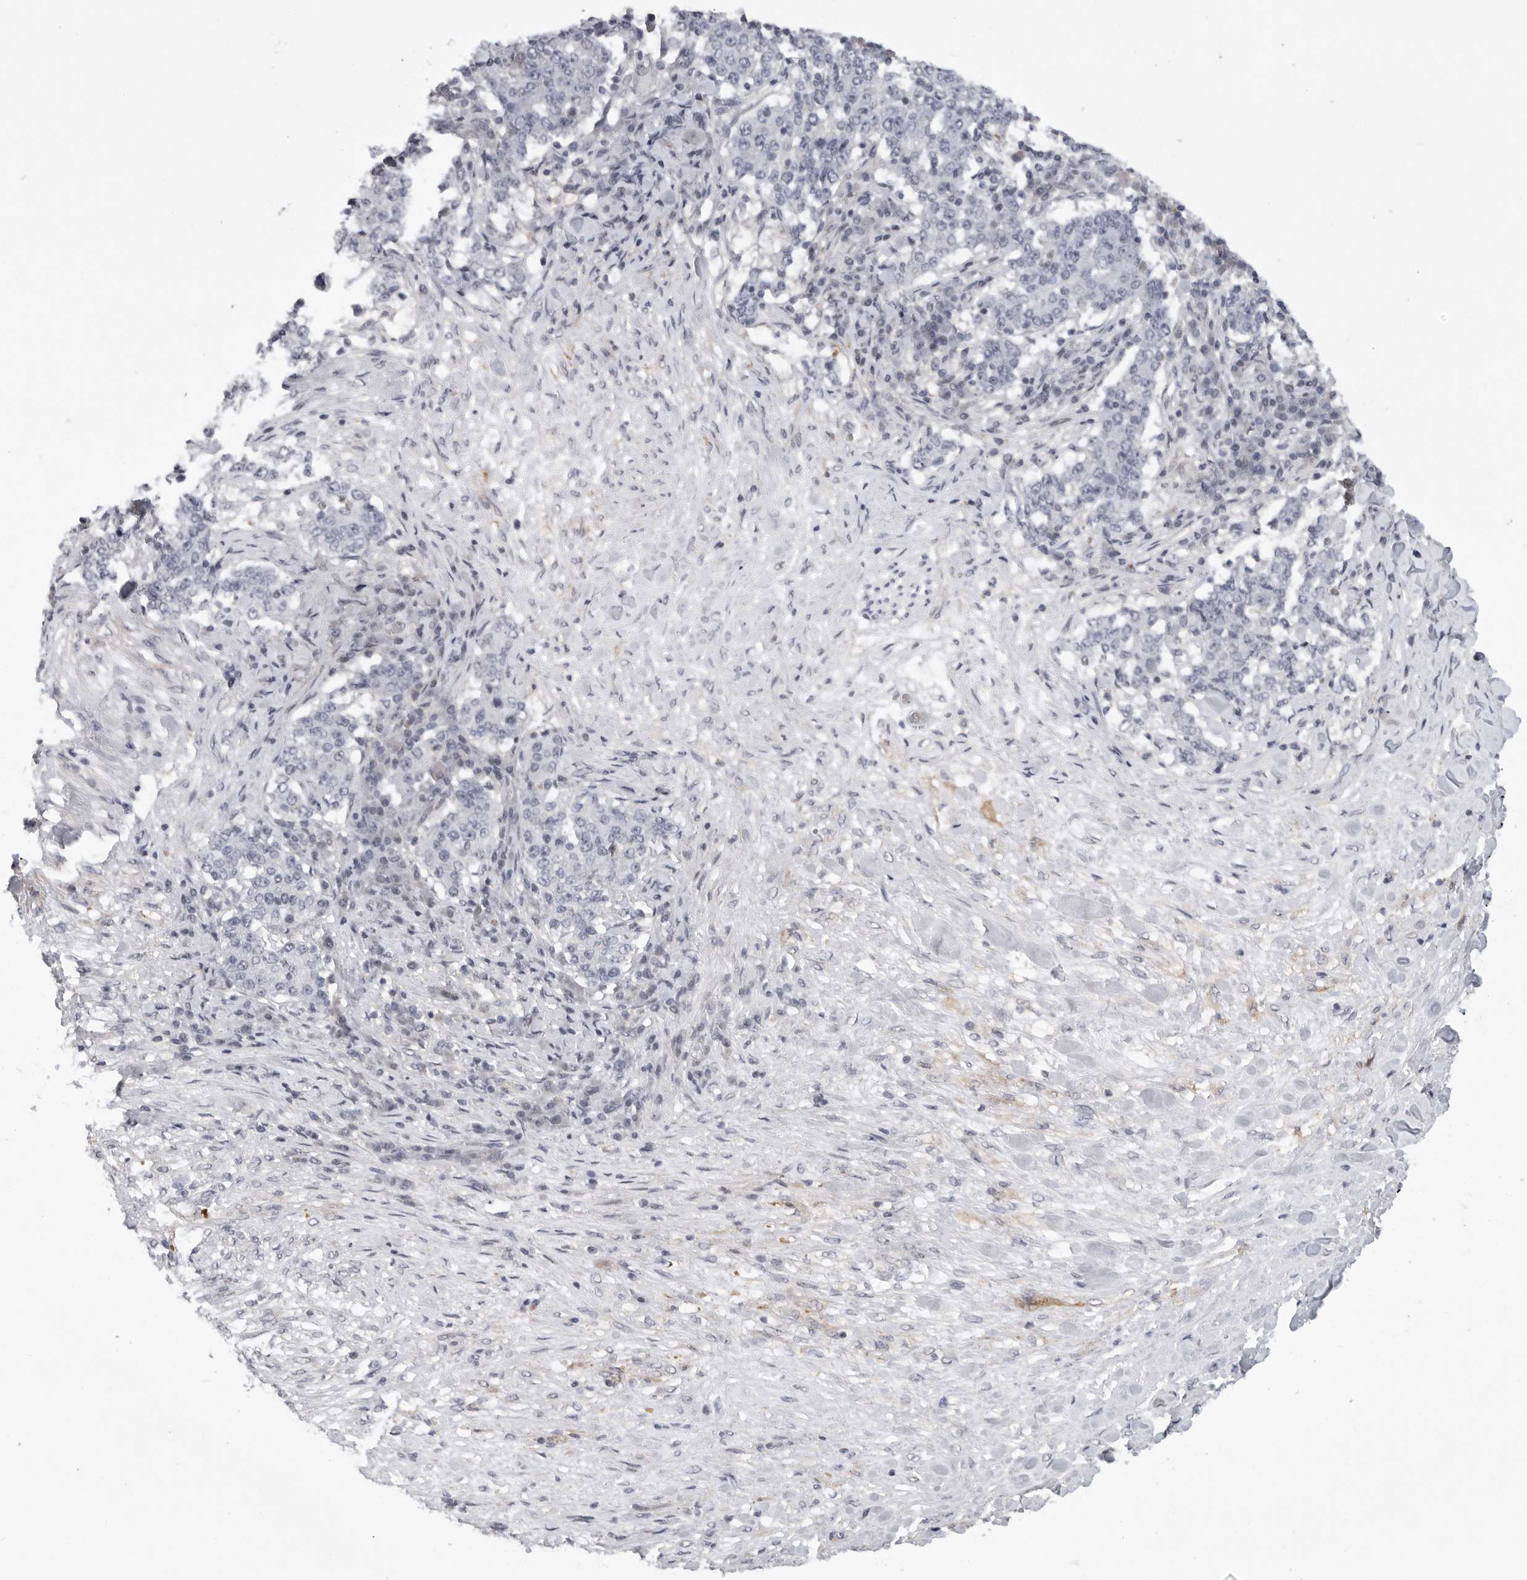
{"staining": {"intensity": "negative", "quantity": "none", "location": "none"}, "tissue": "stomach cancer", "cell_type": "Tumor cells", "image_type": "cancer", "snomed": [{"axis": "morphology", "description": "Adenocarcinoma, NOS"}, {"axis": "topography", "description": "Stomach"}], "caption": "This photomicrograph is of stomach adenocarcinoma stained with immunohistochemistry (IHC) to label a protein in brown with the nuclei are counter-stained blue. There is no expression in tumor cells. Brightfield microscopy of IHC stained with DAB (brown) and hematoxylin (blue), captured at high magnification.", "gene": "FBXO43", "patient": {"sex": "male", "age": 59}}